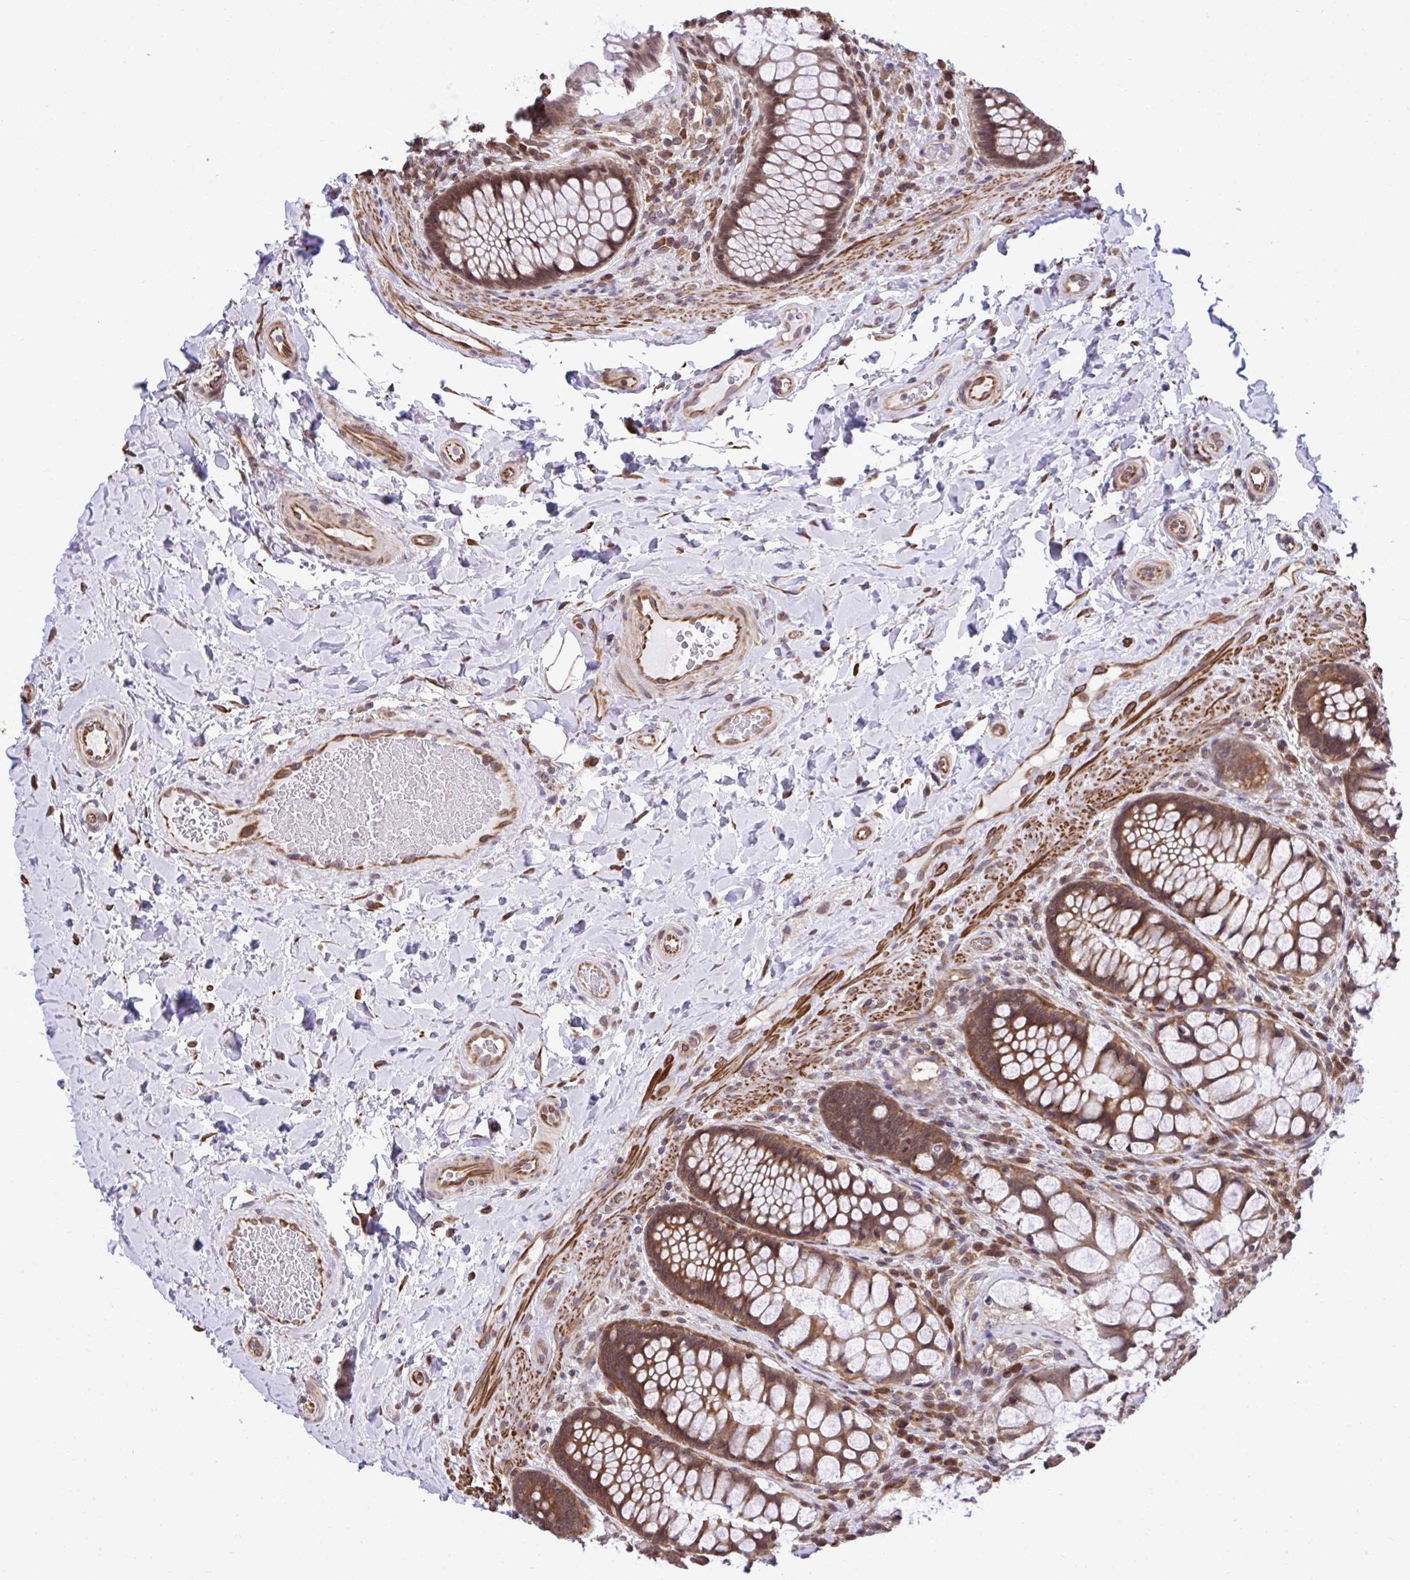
{"staining": {"intensity": "moderate", "quantity": ">75%", "location": "cytoplasmic/membranous"}, "tissue": "rectum", "cell_type": "Glandular cells", "image_type": "normal", "snomed": [{"axis": "morphology", "description": "Normal tissue, NOS"}, {"axis": "topography", "description": "Rectum"}], "caption": "Immunohistochemistry (IHC) photomicrograph of normal rectum stained for a protein (brown), which reveals medium levels of moderate cytoplasmic/membranous staining in about >75% of glandular cells.", "gene": "RPS15", "patient": {"sex": "female", "age": 58}}